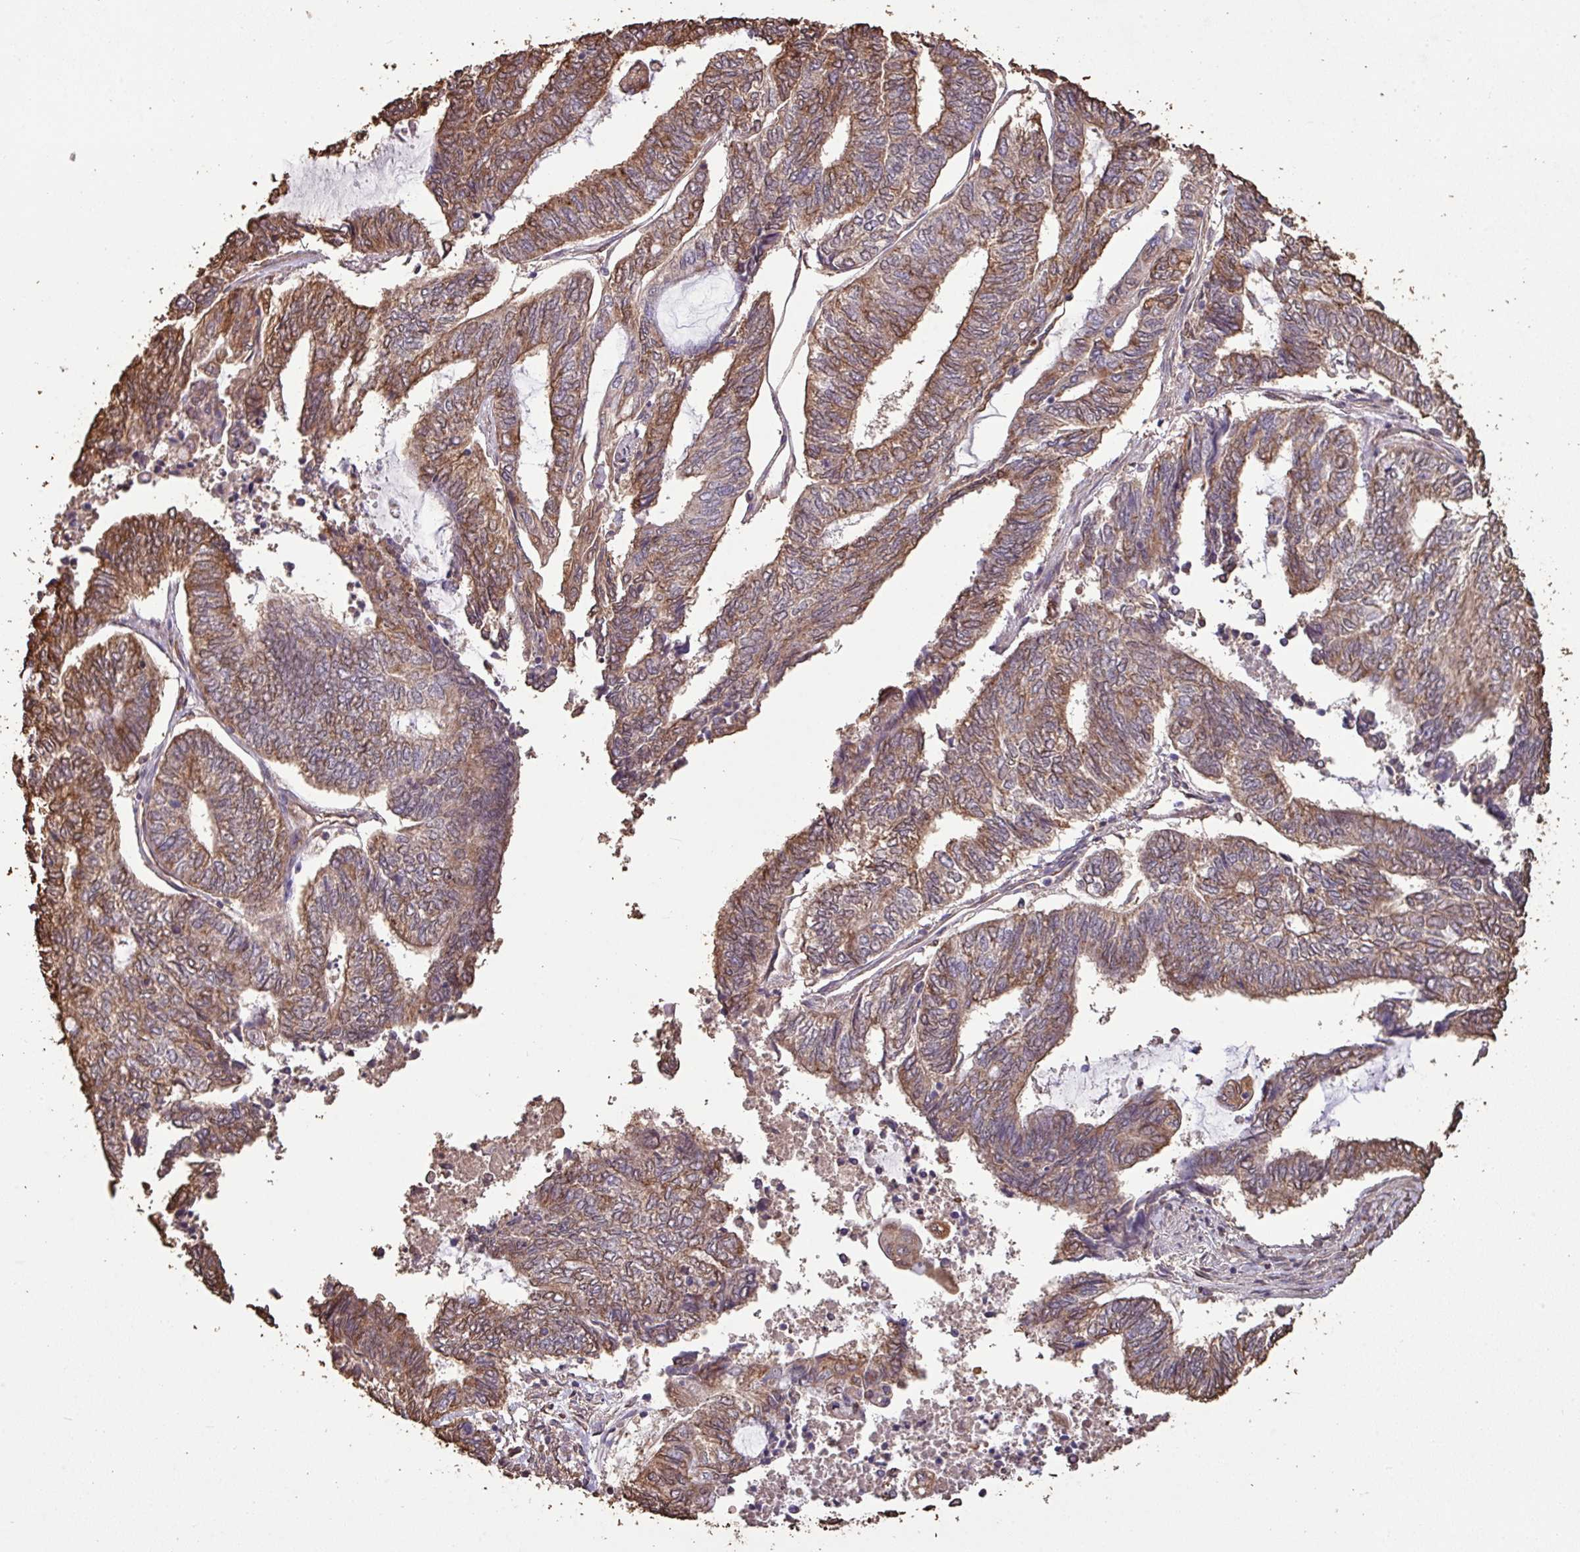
{"staining": {"intensity": "moderate", "quantity": "25%-75%", "location": "cytoplasmic/membranous"}, "tissue": "endometrial cancer", "cell_type": "Tumor cells", "image_type": "cancer", "snomed": [{"axis": "morphology", "description": "Adenocarcinoma, NOS"}, {"axis": "topography", "description": "Uterus"}, {"axis": "topography", "description": "Endometrium"}], "caption": "Immunohistochemical staining of human endometrial cancer exhibits medium levels of moderate cytoplasmic/membranous protein expression in approximately 25%-75% of tumor cells. Immunohistochemistry stains the protein in brown and the nuclei are stained blue.", "gene": "CAMK2B", "patient": {"sex": "female", "age": 70}}